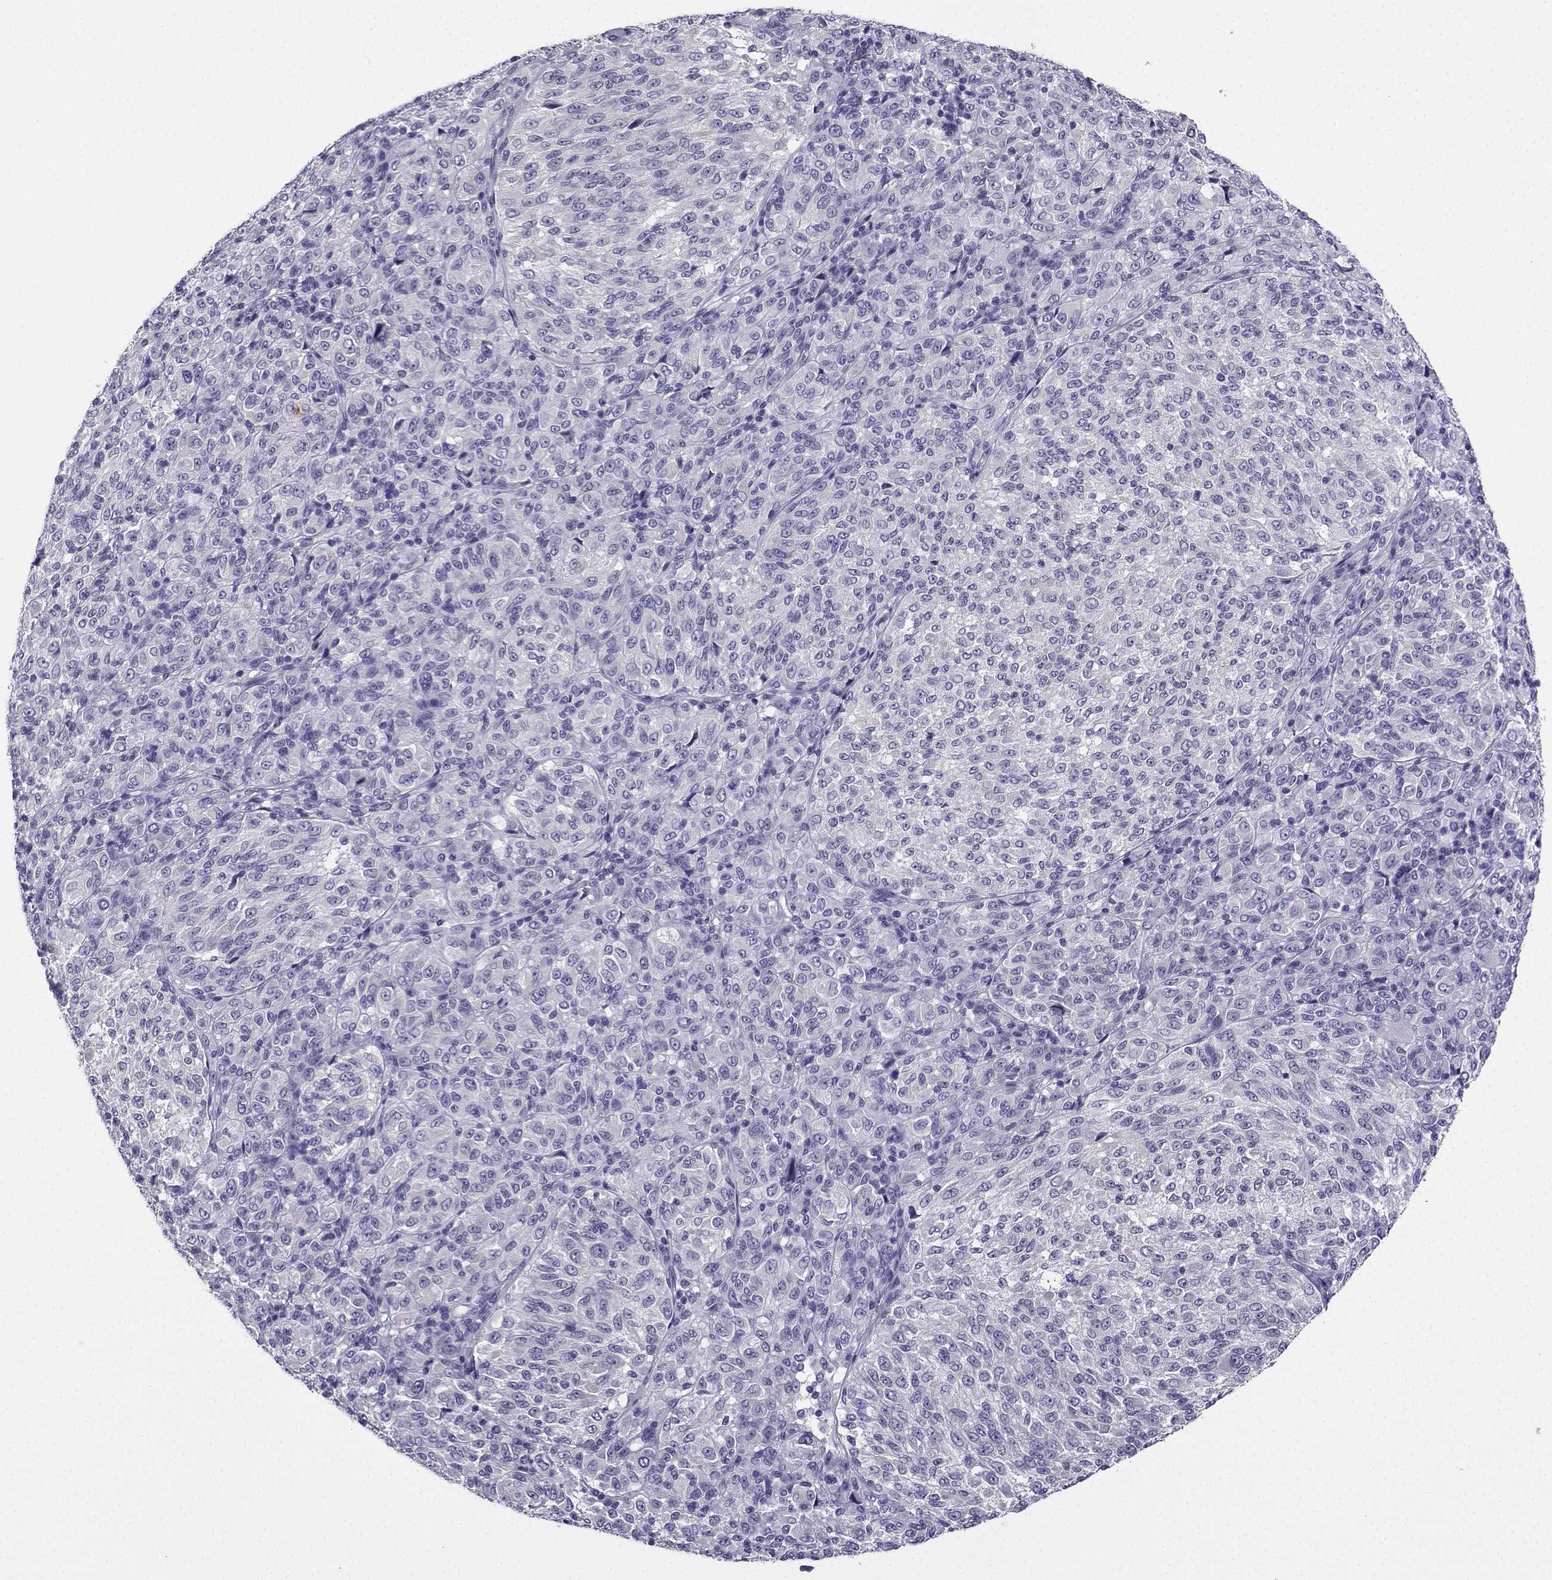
{"staining": {"intensity": "negative", "quantity": "none", "location": "none"}, "tissue": "melanoma", "cell_type": "Tumor cells", "image_type": "cancer", "snomed": [{"axis": "morphology", "description": "Malignant melanoma, Metastatic site"}, {"axis": "topography", "description": "Brain"}], "caption": "Protein analysis of melanoma demonstrates no significant expression in tumor cells.", "gene": "LINGO1", "patient": {"sex": "female", "age": 56}}